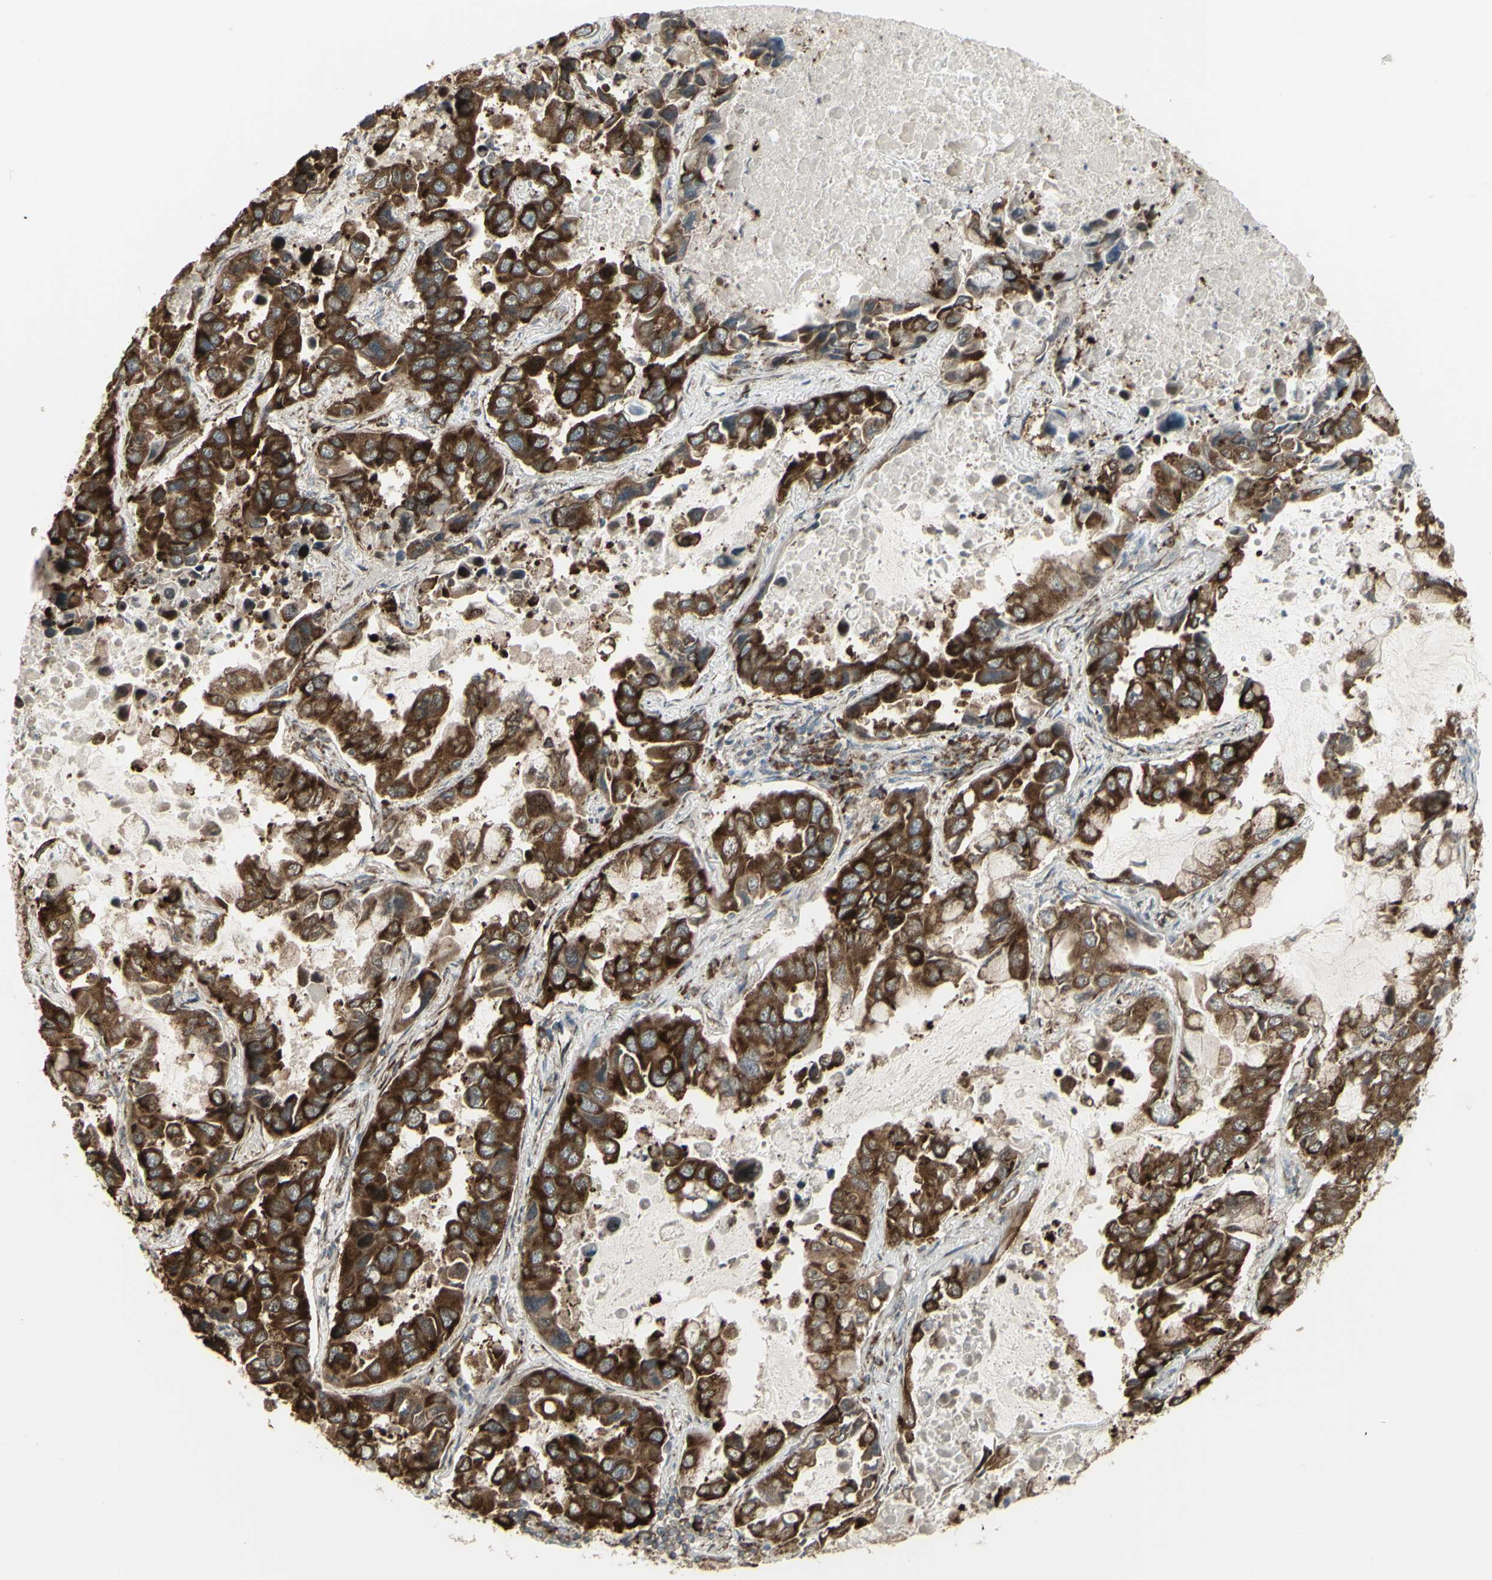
{"staining": {"intensity": "strong", "quantity": ">75%", "location": "cytoplasmic/membranous"}, "tissue": "lung cancer", "cell_type": "Tumor cells", "image_type": "cancer", "snomed": [{"axis": "morphology", "description": "Adenocarcinoma, NOS"}, {"axis": "topography", "description": "Lung"}], "caption": "IHC of human adenocarcinoma (lung) displays high levels of strong cytoplasmic/membranous positivity in about >75% of tumor cells. The staining is performed using DAB brown chromogen to label protein expression. The nuclei are counter-stained blue using hematoxylin.", "gene": "FKBP3", "patient": {"sex": "male", "age": 64}}